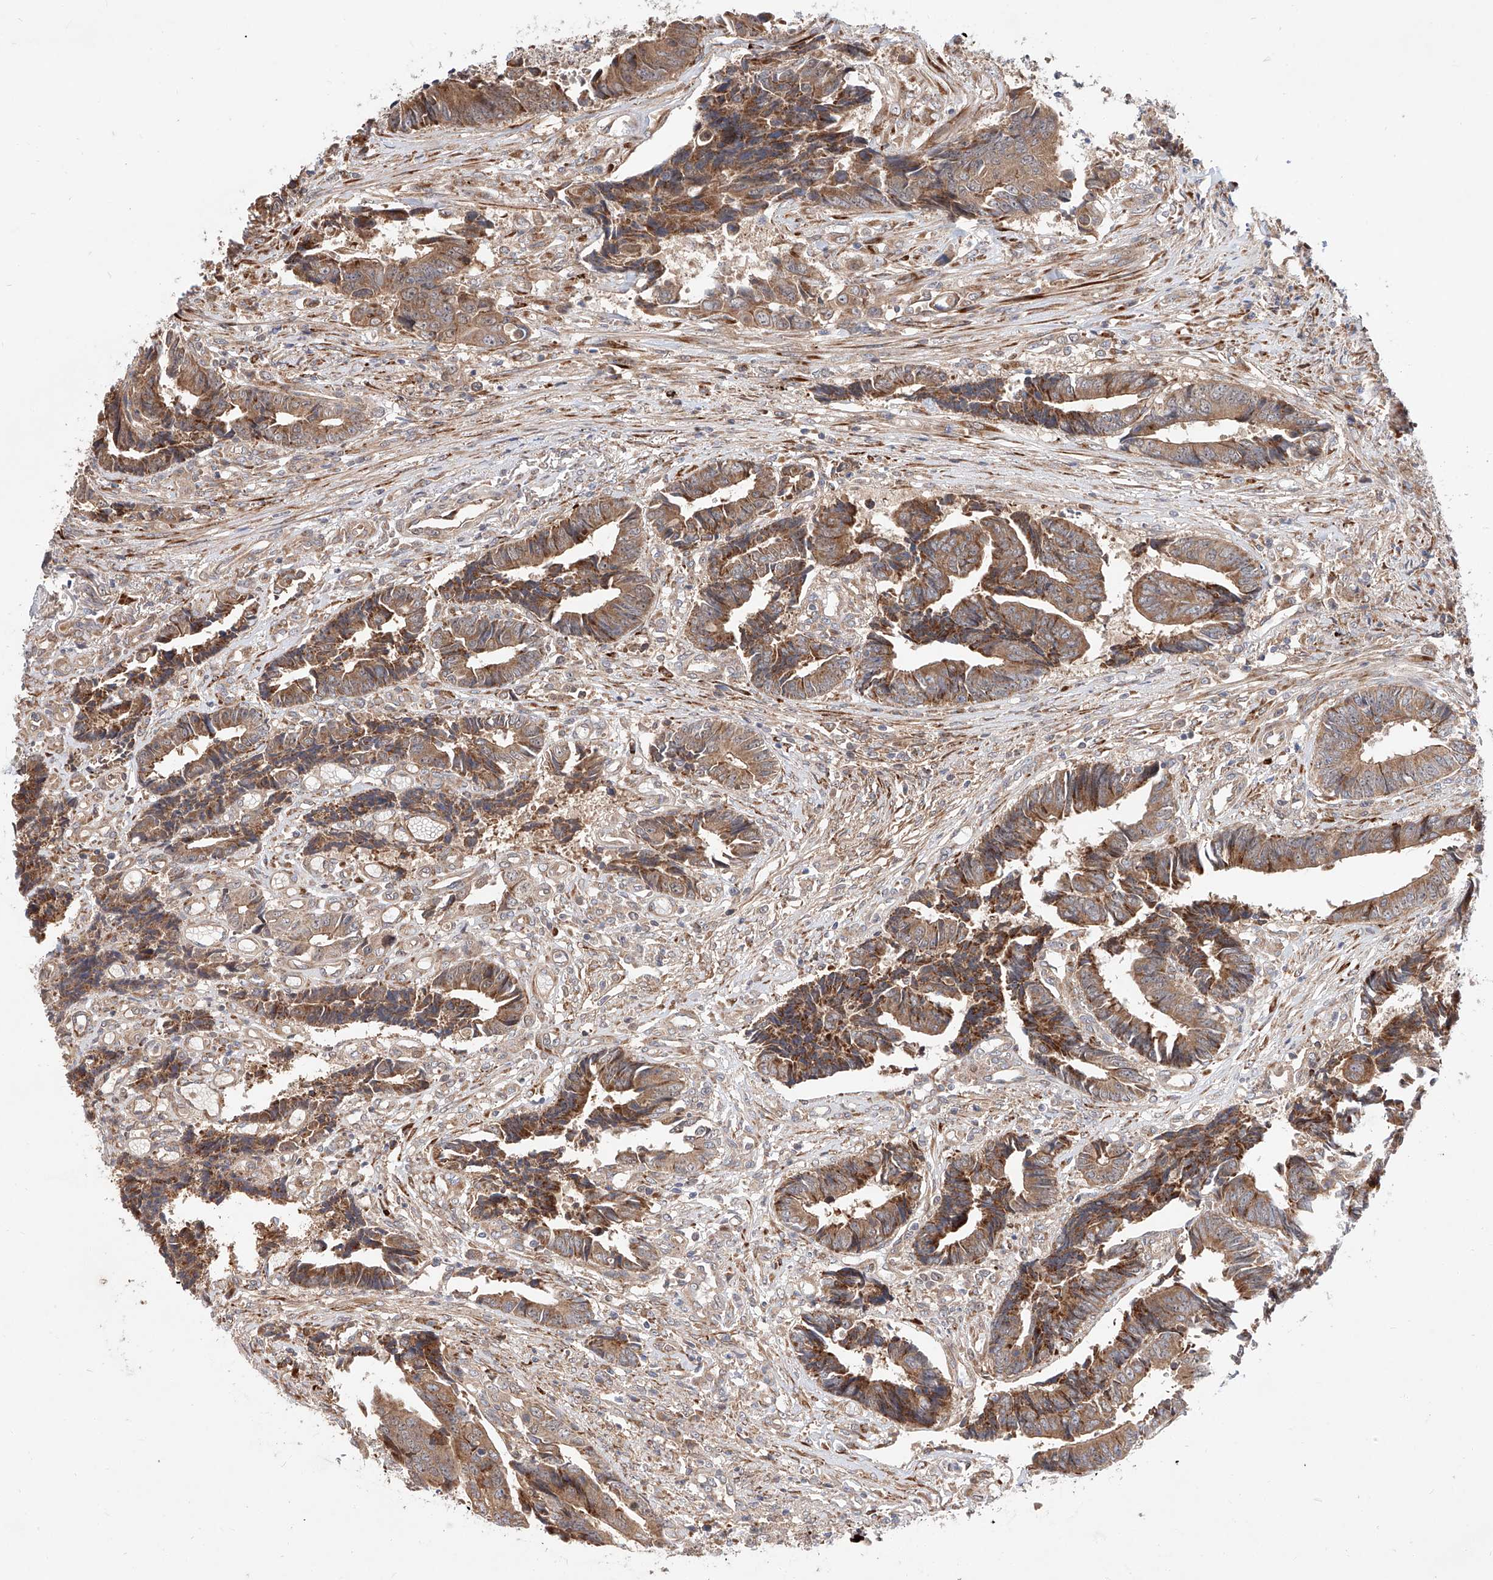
{"staining": {"intensity": "moderate", "quantity": ">75%", "location": "cytoplasmic/membranous"}, "tissue": "colorectal cancer", "cell_type": "Tumor cells", "image_type": "cancer", "snomed": [{"axis": "morphology", "description": "Adenocarcinoma, NOS"}, {"axis": "topography", "description": "Rectum"}], "caption": "A photomicrograph of human colorectal adenocarcinoma stained for a protein demonstrates moderate cytoplasmic/membranous brown staining in tumor cells. (DAB (3,3'-diaminobenzidine) = brown stain, brightfield microscopy at high magnification).", "gene": "DIRAS3", "patient": {"sex": "male", "age": 84}}